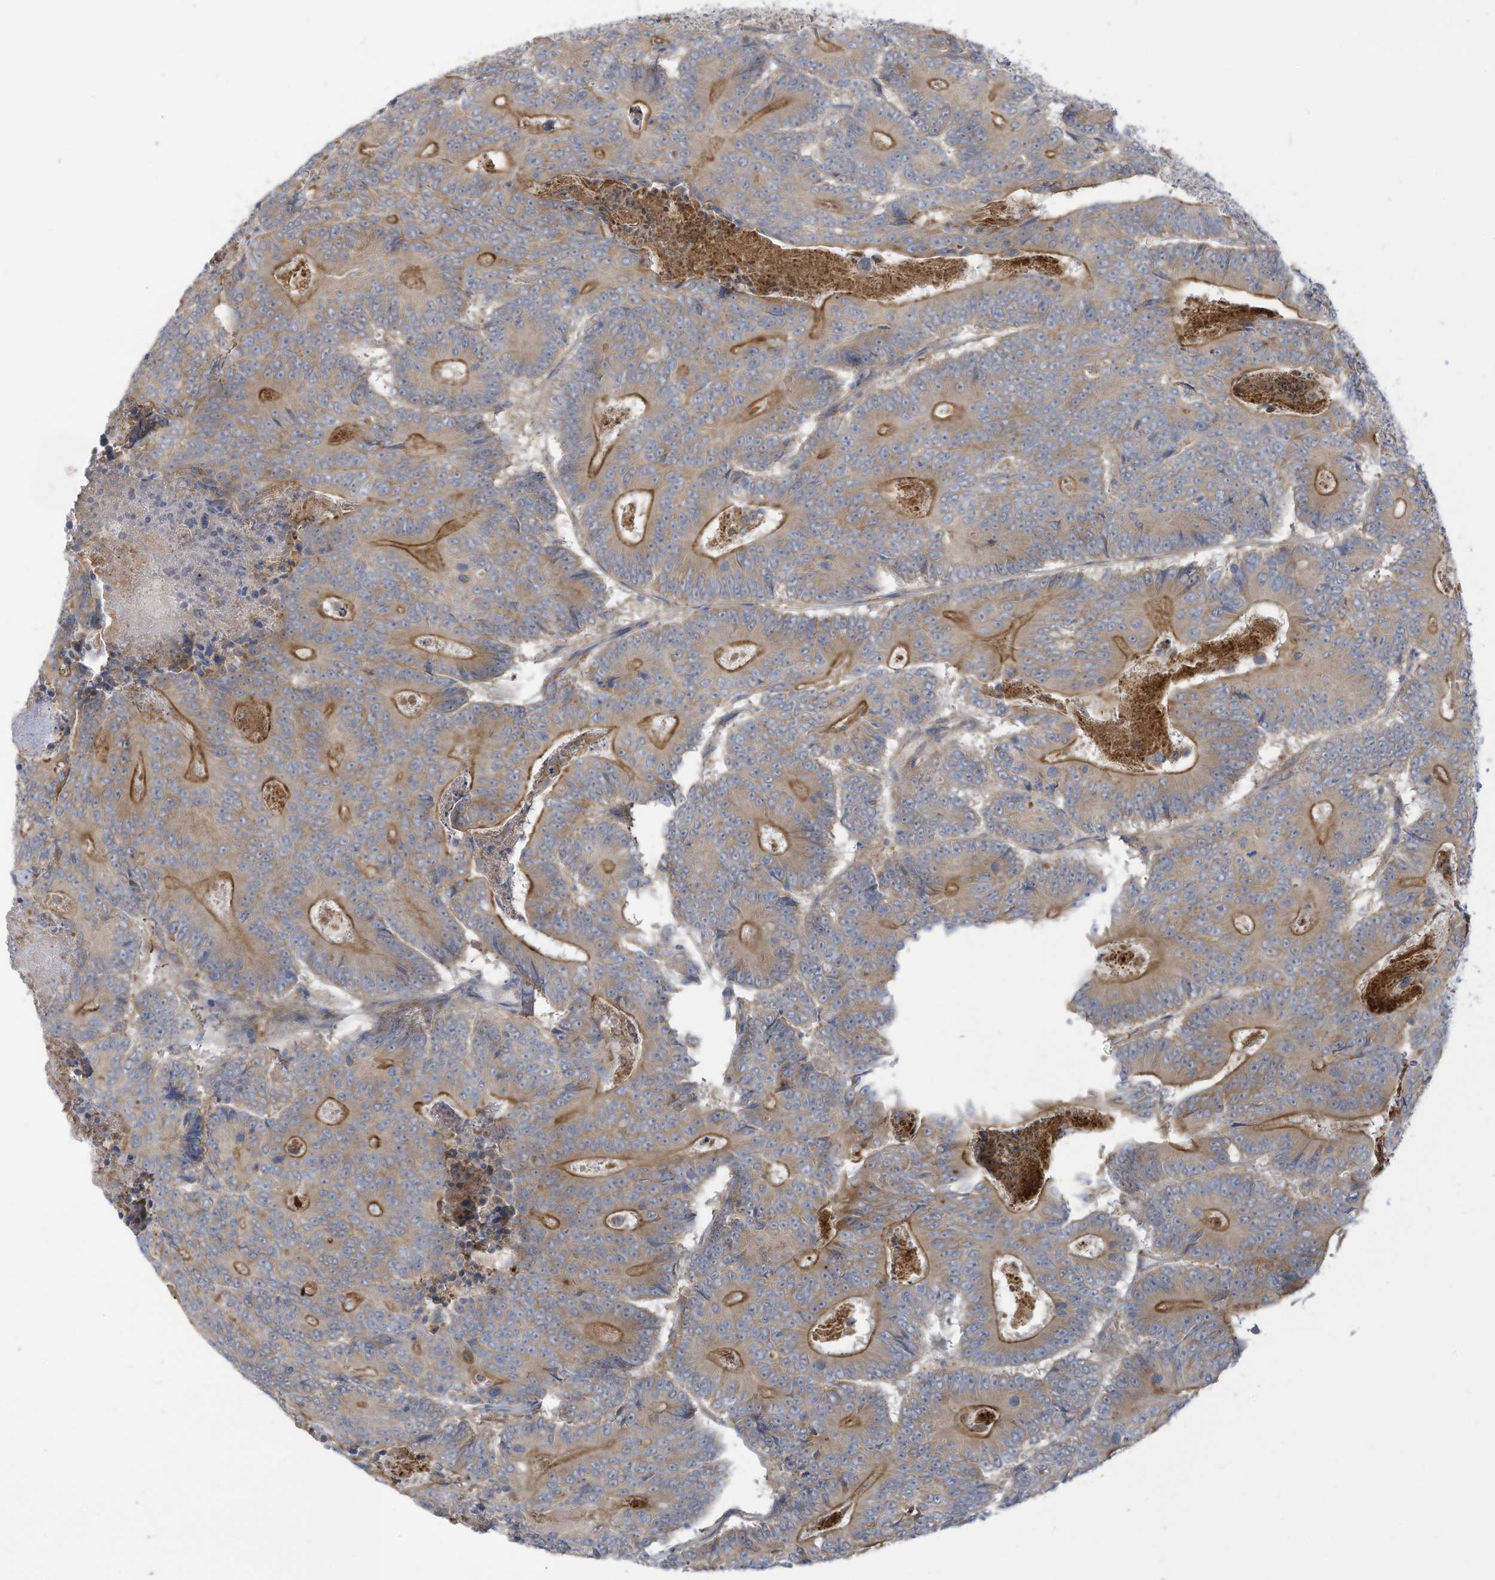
{"staining": {"intensity": "moderate", "quantity": ">75%", "location": "cytoplasmic/membranous"}, "tissue": "colorectal cancer", "cell_type": "Tumor cells", "image_type": "cancer", "snomed": [{"axis": "morphology", "description": "Adenocarcinoma, NOS"}, {"axis": "topography", "description": "Colon"}], "caption": "Colorectal adenocarcinoma stained for a protein reveals moderate cytoplasmic/membranous positivity in tumor cells. The protein is stained brown, and the nuclei are stained in blue (DAB (3,3'-diaminobenzidine) IHC with brightfield microscopy, high magnification).", "gene": "ADAT2", "patient": {"sex": "male", "age": 83}}